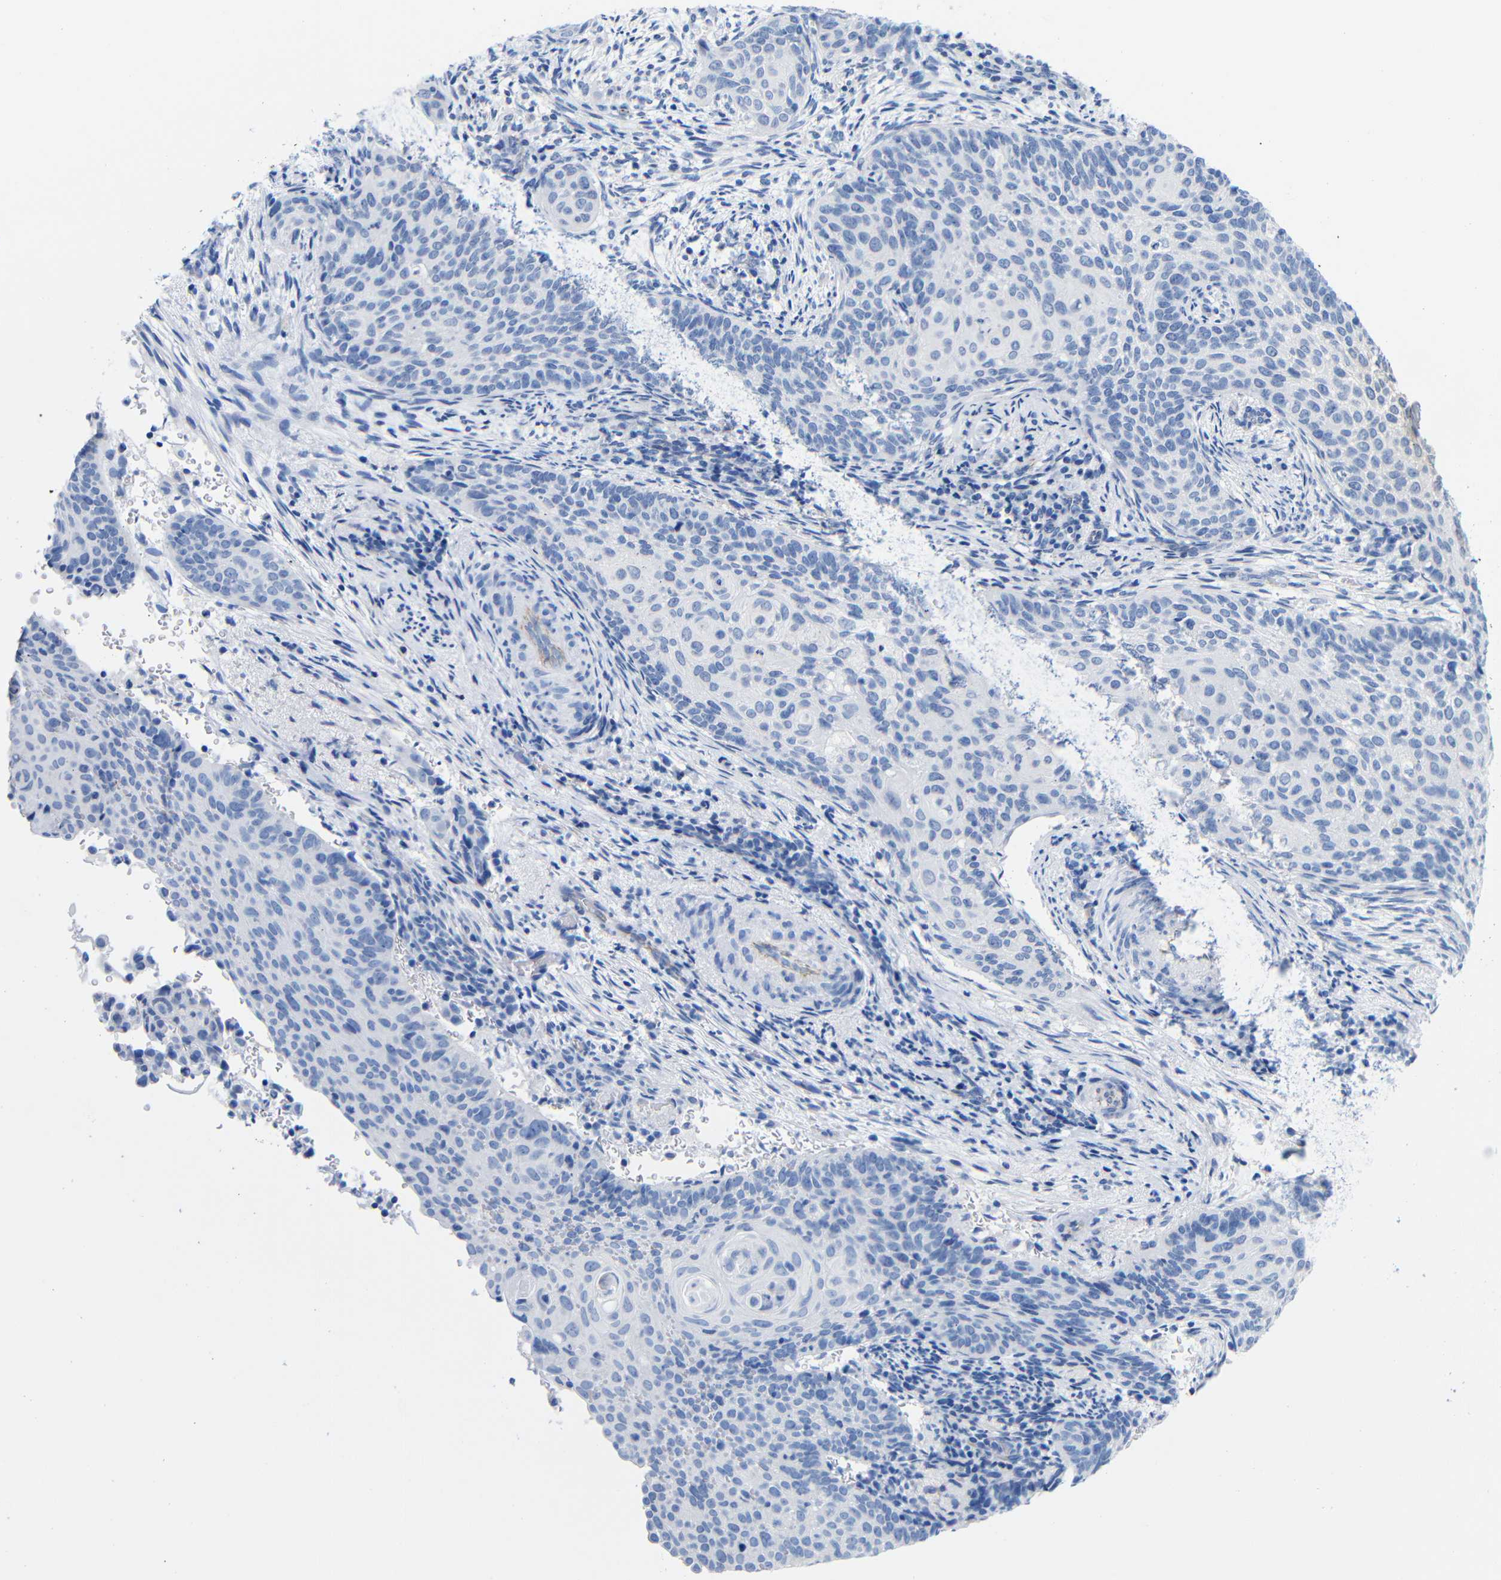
{"staining": {"intensity": "negative", "quantity": "none", "location": "none"}, "tissue": "cervical cancer", "cell_type": "Tumor cells", "image_type": "cancer", "snomed": [{"axis": "morphology", "description": "Squamous cell carcinoma, NOS"}, {"axis": "topography", "description": "Cervix"}], "caption": "Tumor cells are negative for brown protein staining in squamous cell carcinoma (cervical).", "gene": "CGNL1", "patient": {"sex": "female", "age": 33}}